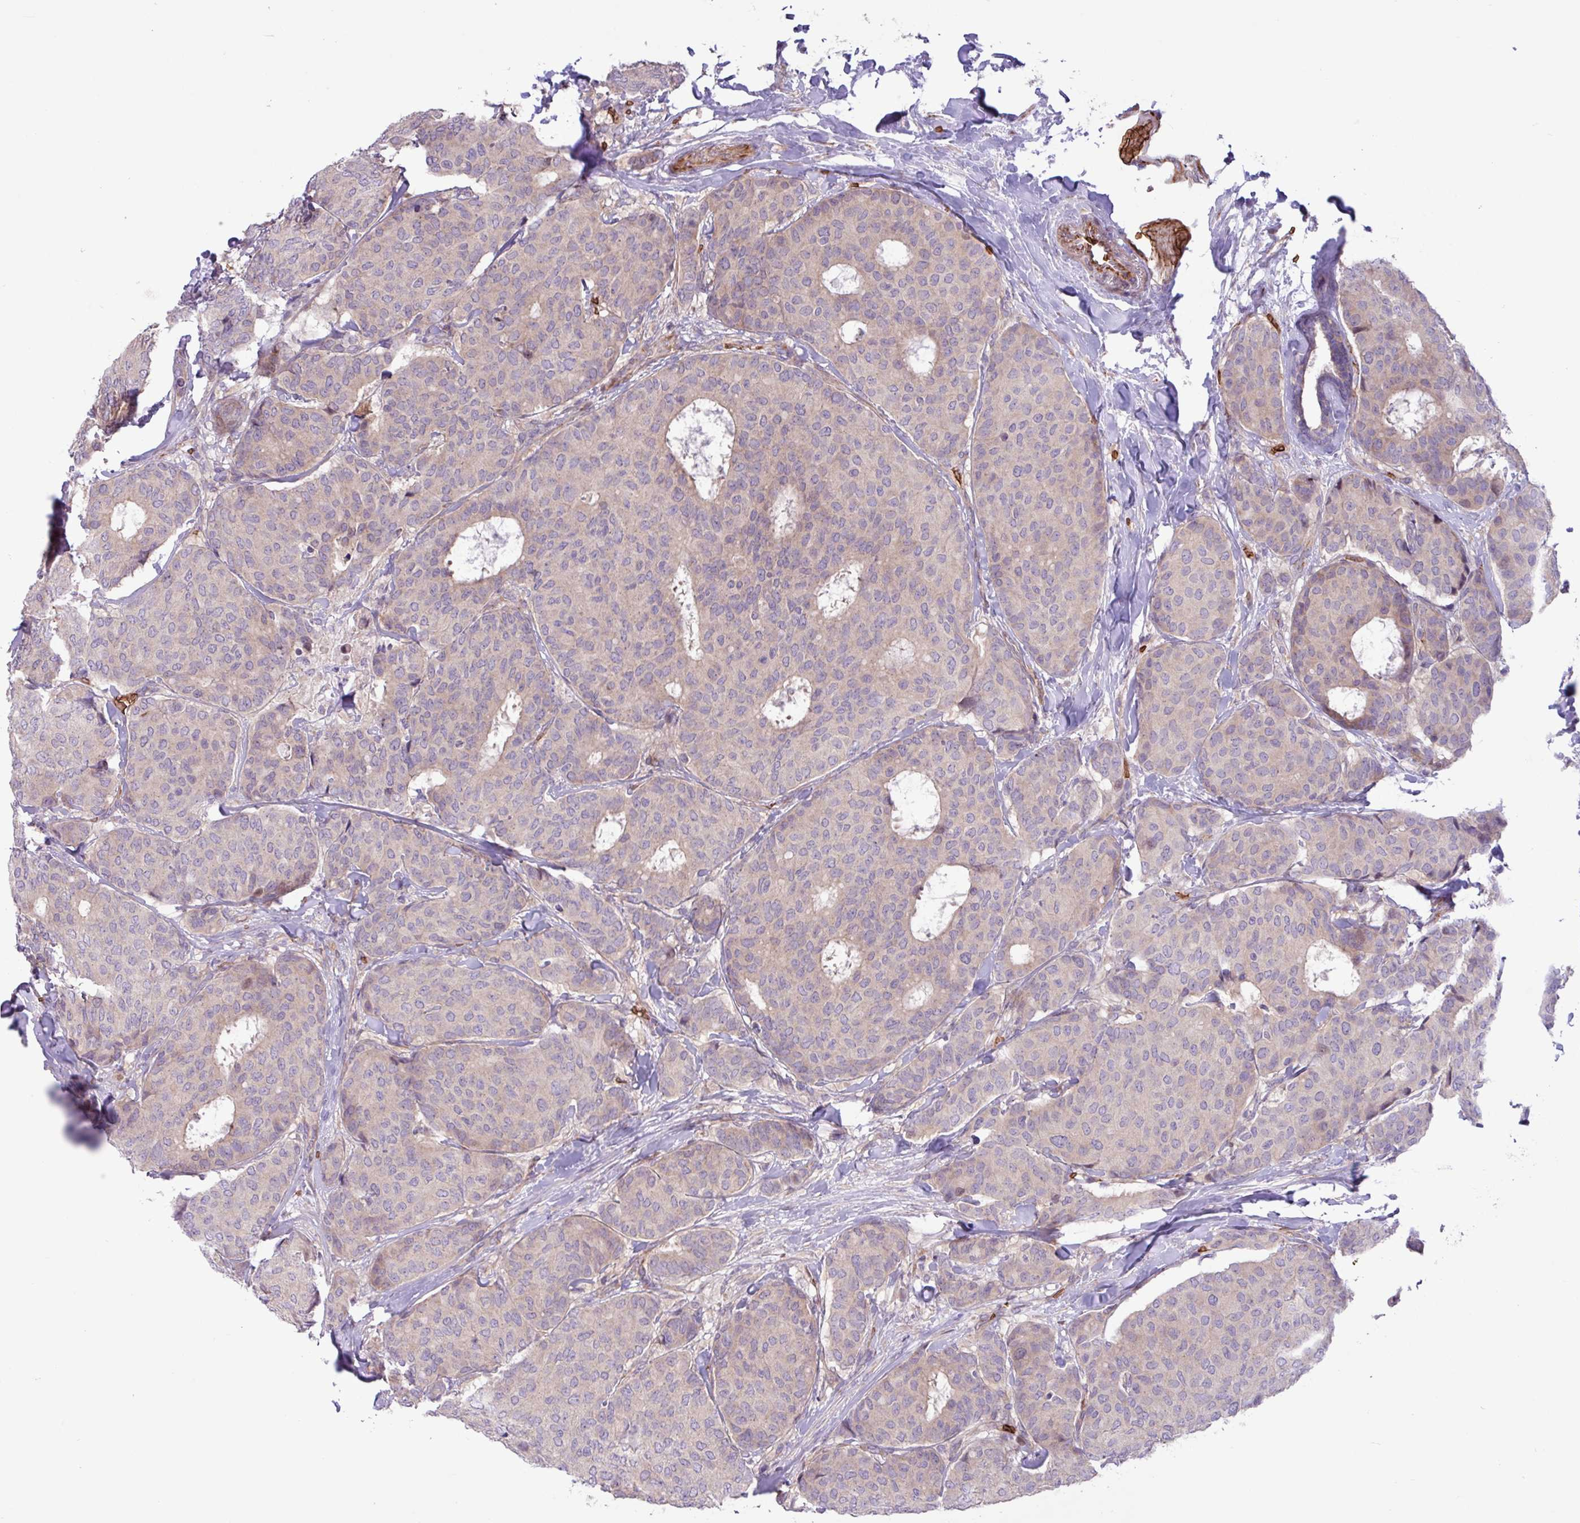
{"staining": {"intensity": "negative", "quantity": "none", "location": "none"}, "tissue": "breast cancer", "cell_type": "Tumor cells", "image_type": "cancer", "snomed": [{"axis": "morphology", "description": "Duct carcinoma"}, {"axis": "topography", "description": "Breast"}], "caption": "Tumor cells show no significant positivity in breast cancer.", "gene": "RAD21L1", "patient": {"sex": "female", "age": 75}}